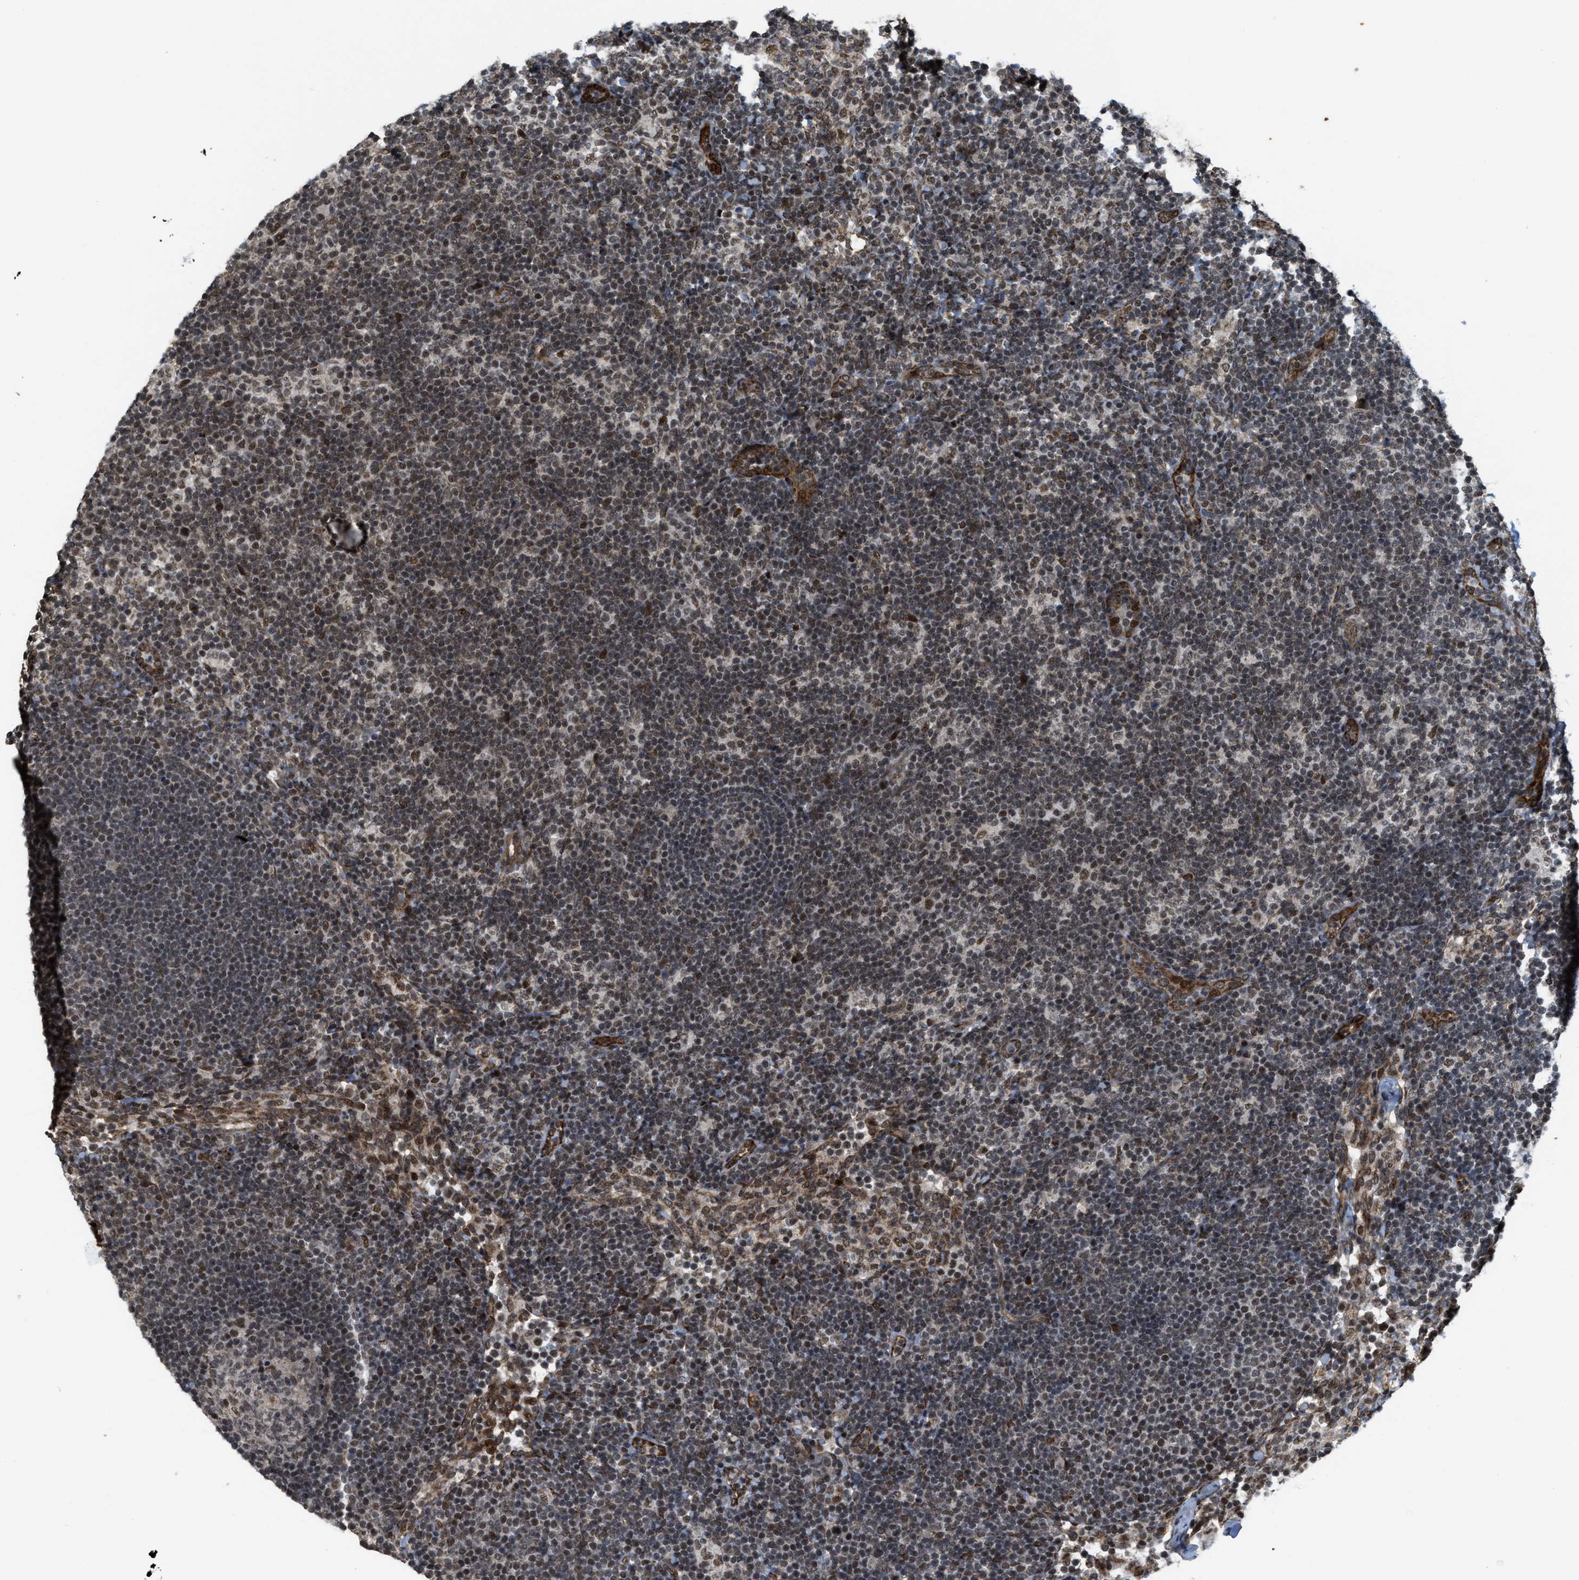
{"staining": {"intensity": "weak", "quantity": "25%-75%", "location": "nuclear"}, "tissue": "lymph node", "cell_type": "Germinal center cells", "image_type": "normal", "snomed": [{"axis": "morphology", "description": "Normal tissue, NOS"}, {"axis": "morphology", "description": "Carcinoid, malignant, NOS"}, {"axis": "topography", "description": "Lymph node"}], "caption": "Immunohistochemical staining of benign human lymph node exhibits weak nuclear protein positivity in about 25%-75% of germinal center cells.", "gene": "ZNF250", "patient": {"sex": "male", "age": 47}}